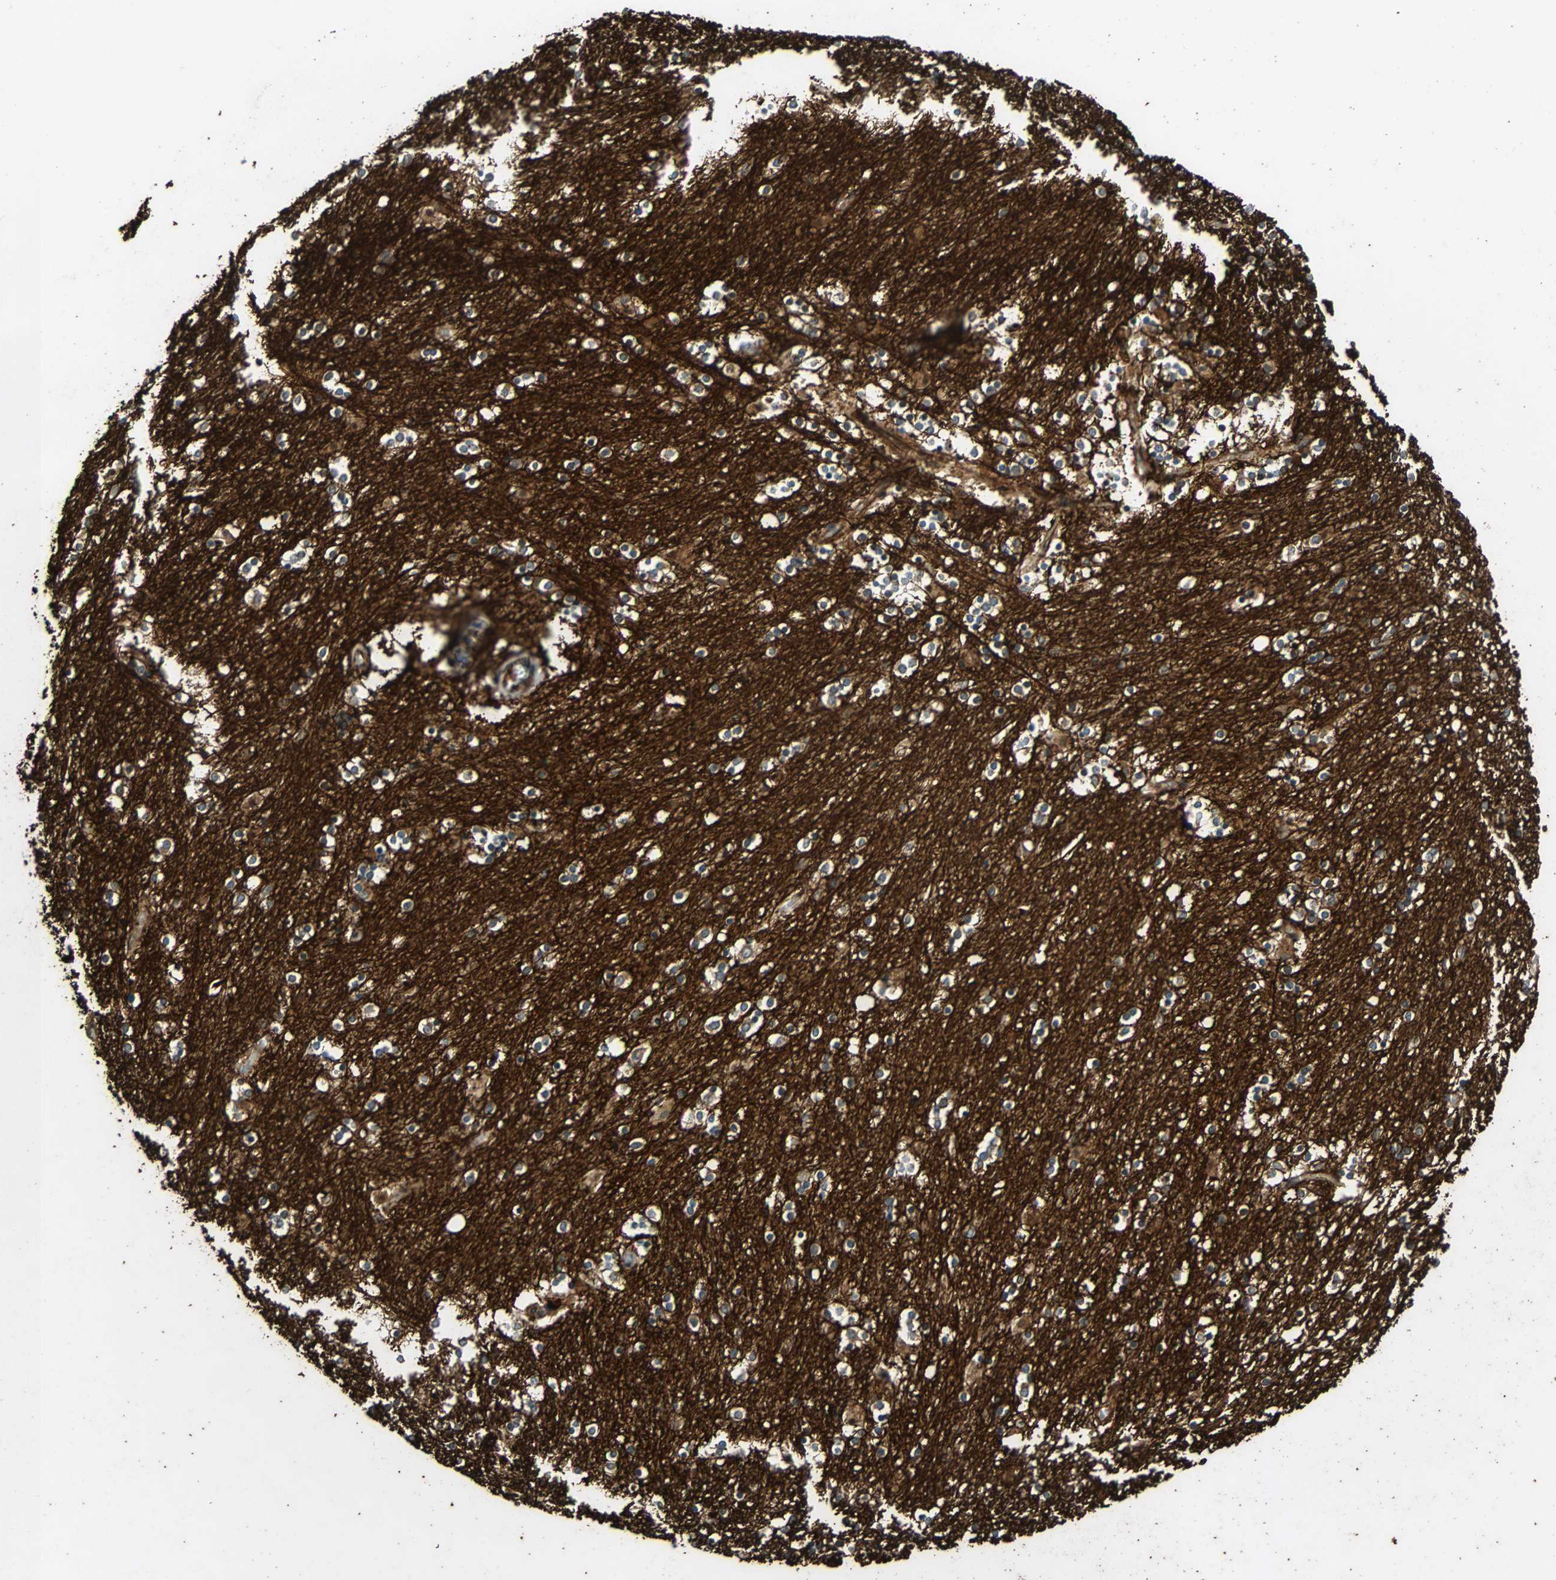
{"staining": {"intensity": "negative", "quantity": "none", "location": "none"}, "tissue": "caudate", "cell_type": "Glial cells", "image_type": "normal", "snomed": [{"axis": "morphology", "description": "Normal tissue, NOS"}, {"axis": "topography", "description": "Lateral ventricle wall"}], "caption": "A high-resolution micrograph shows immunohistochemistry staining of normal caudate, which displays no significant staining in glial cells. (DAB IHC, high magnification).", "gene": "TUBA4A", "patient": {"sex": "female", "age": 54}}